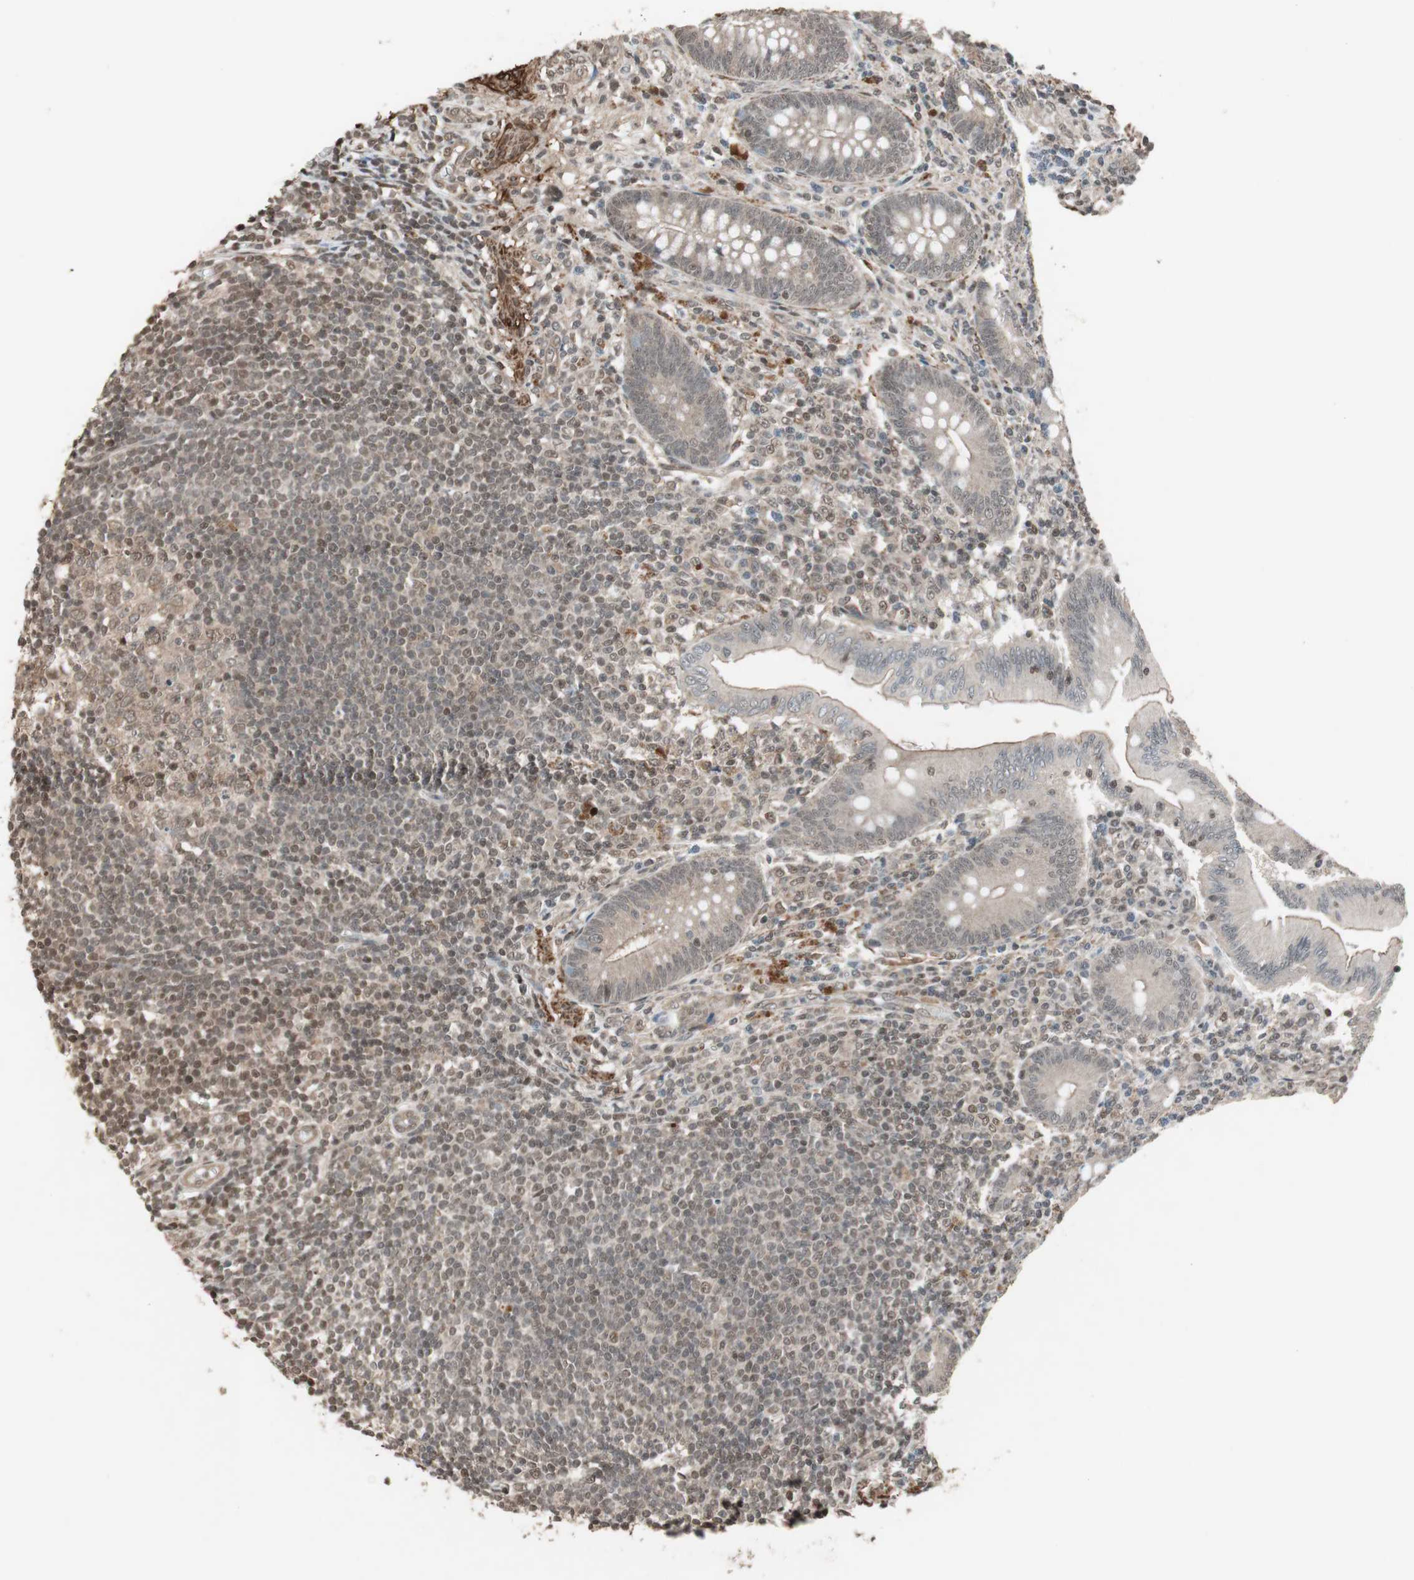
{"staining": {"intensity": "weak", "quantity": "25%-75%", "location": "cytoplasmic/membranous,nuclear"}, "tissue": "appendix", "cell_type": "Glandular cells", "image_type": "normal", "snomed": [{"axis": "morphology", "description": "Normal tissue, NOS"}, {"axis": "morphology", "description": "Inflammation, NOS"}, {"axis": "topography", "description": "Appendix"}], "caption": "Protein positivity by IHC reveals weak cytoplasmic/membranous,nuclear staining in about 25%-75% of glandular cells in normal appendix.", "gene": "DRAP1", "patient": {"sex": "male", "age": 46}}